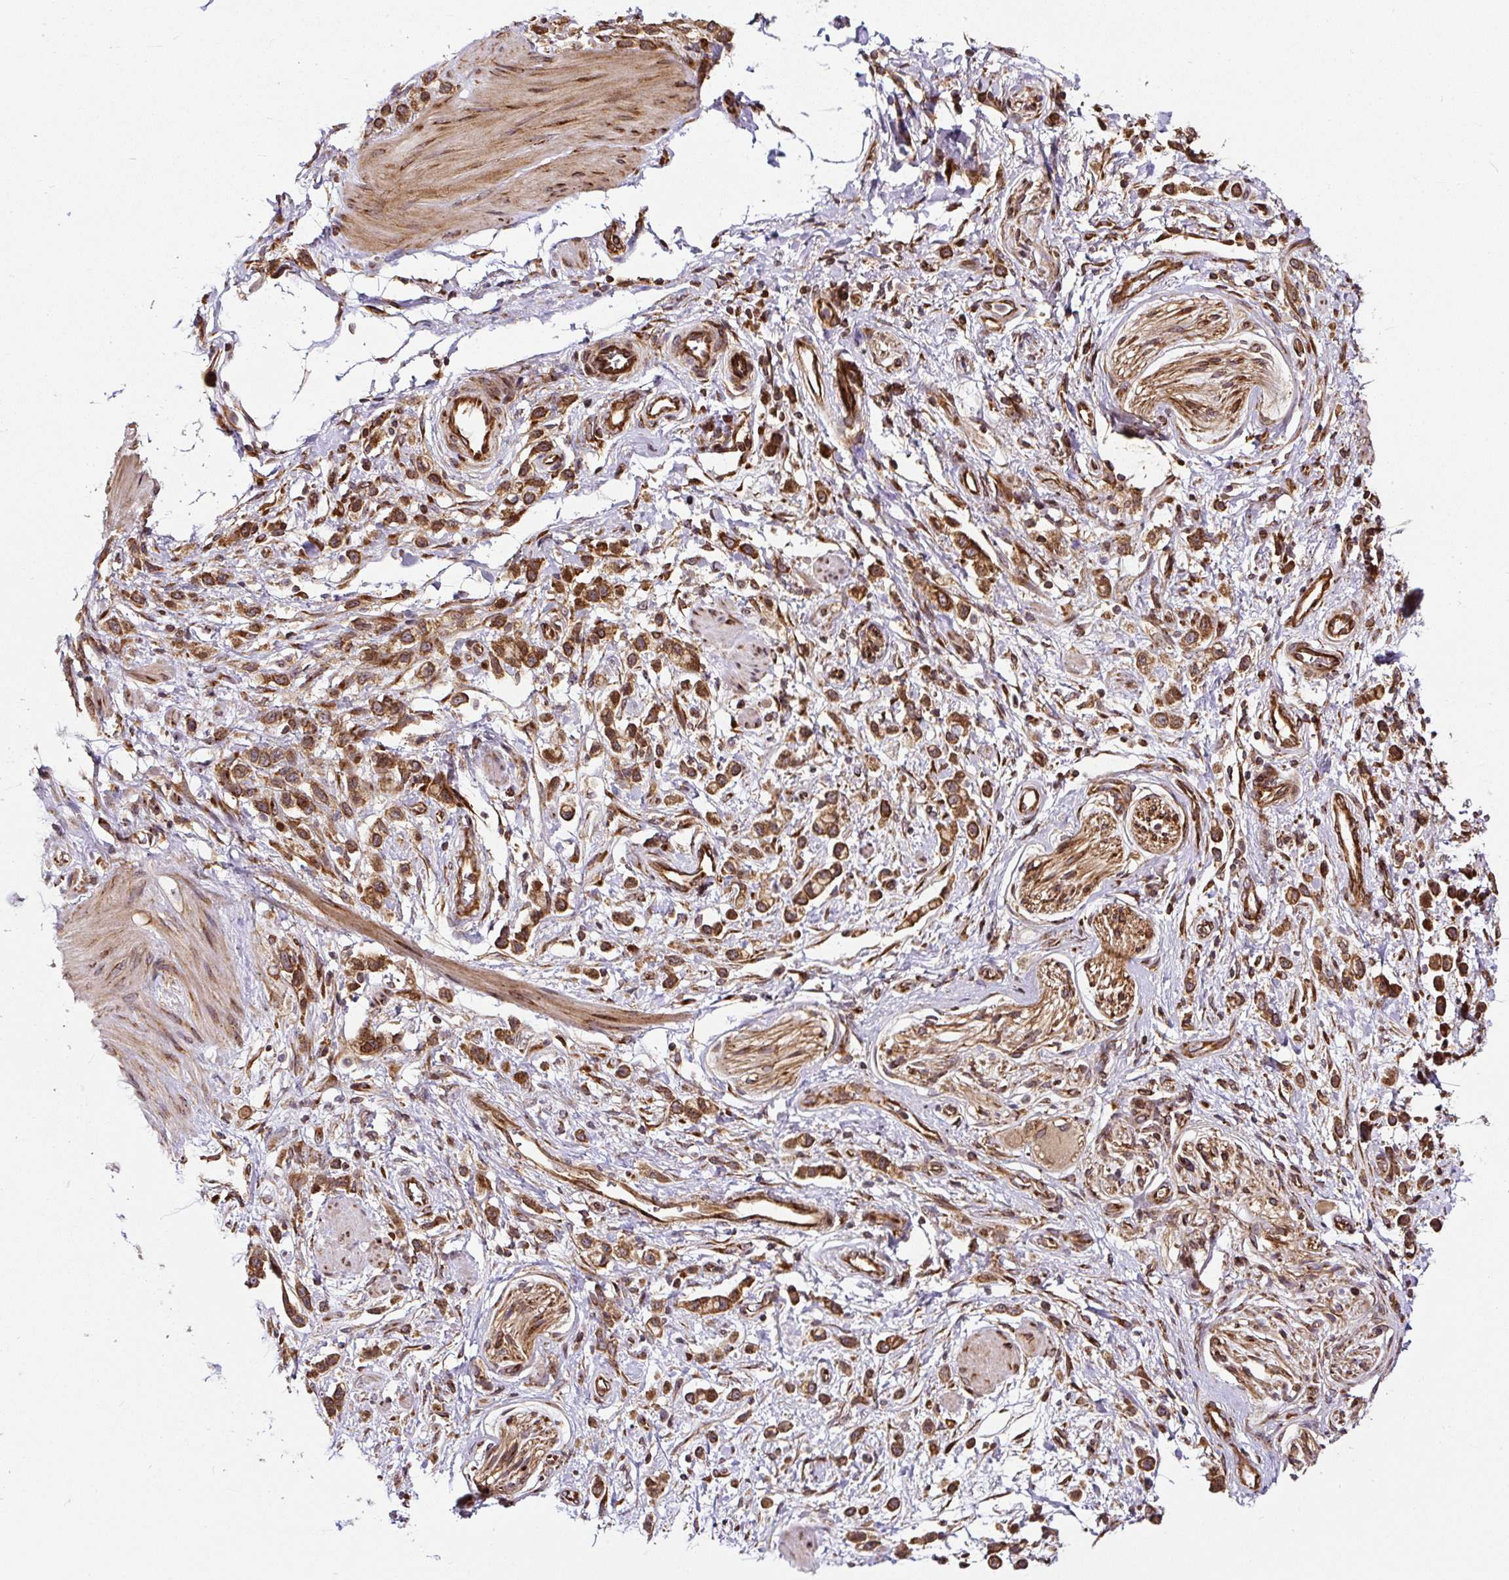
{"staining": {"intensity": "moderate", "quantity": ">75%", "location": "cytoplasmic/membranous"}, "tissue": "stomach cancer", "cell_type": "Tumor cells", "image_type": "cancer", "snomed": [{"axis": "morphology", "description": "Adenocarcinoma, NOS"}, {"axis": "topography", "description": "Stomach"}], "caption": "The histopathology image shows immunohistochemical staining of adenocarcinoma (stomach). There is moderate cytoplasmic/membranous positivity is identified in about >75% of tumor cells.", "gene": "KDM4E", "patient": {"sex": "female", "age": 65}}